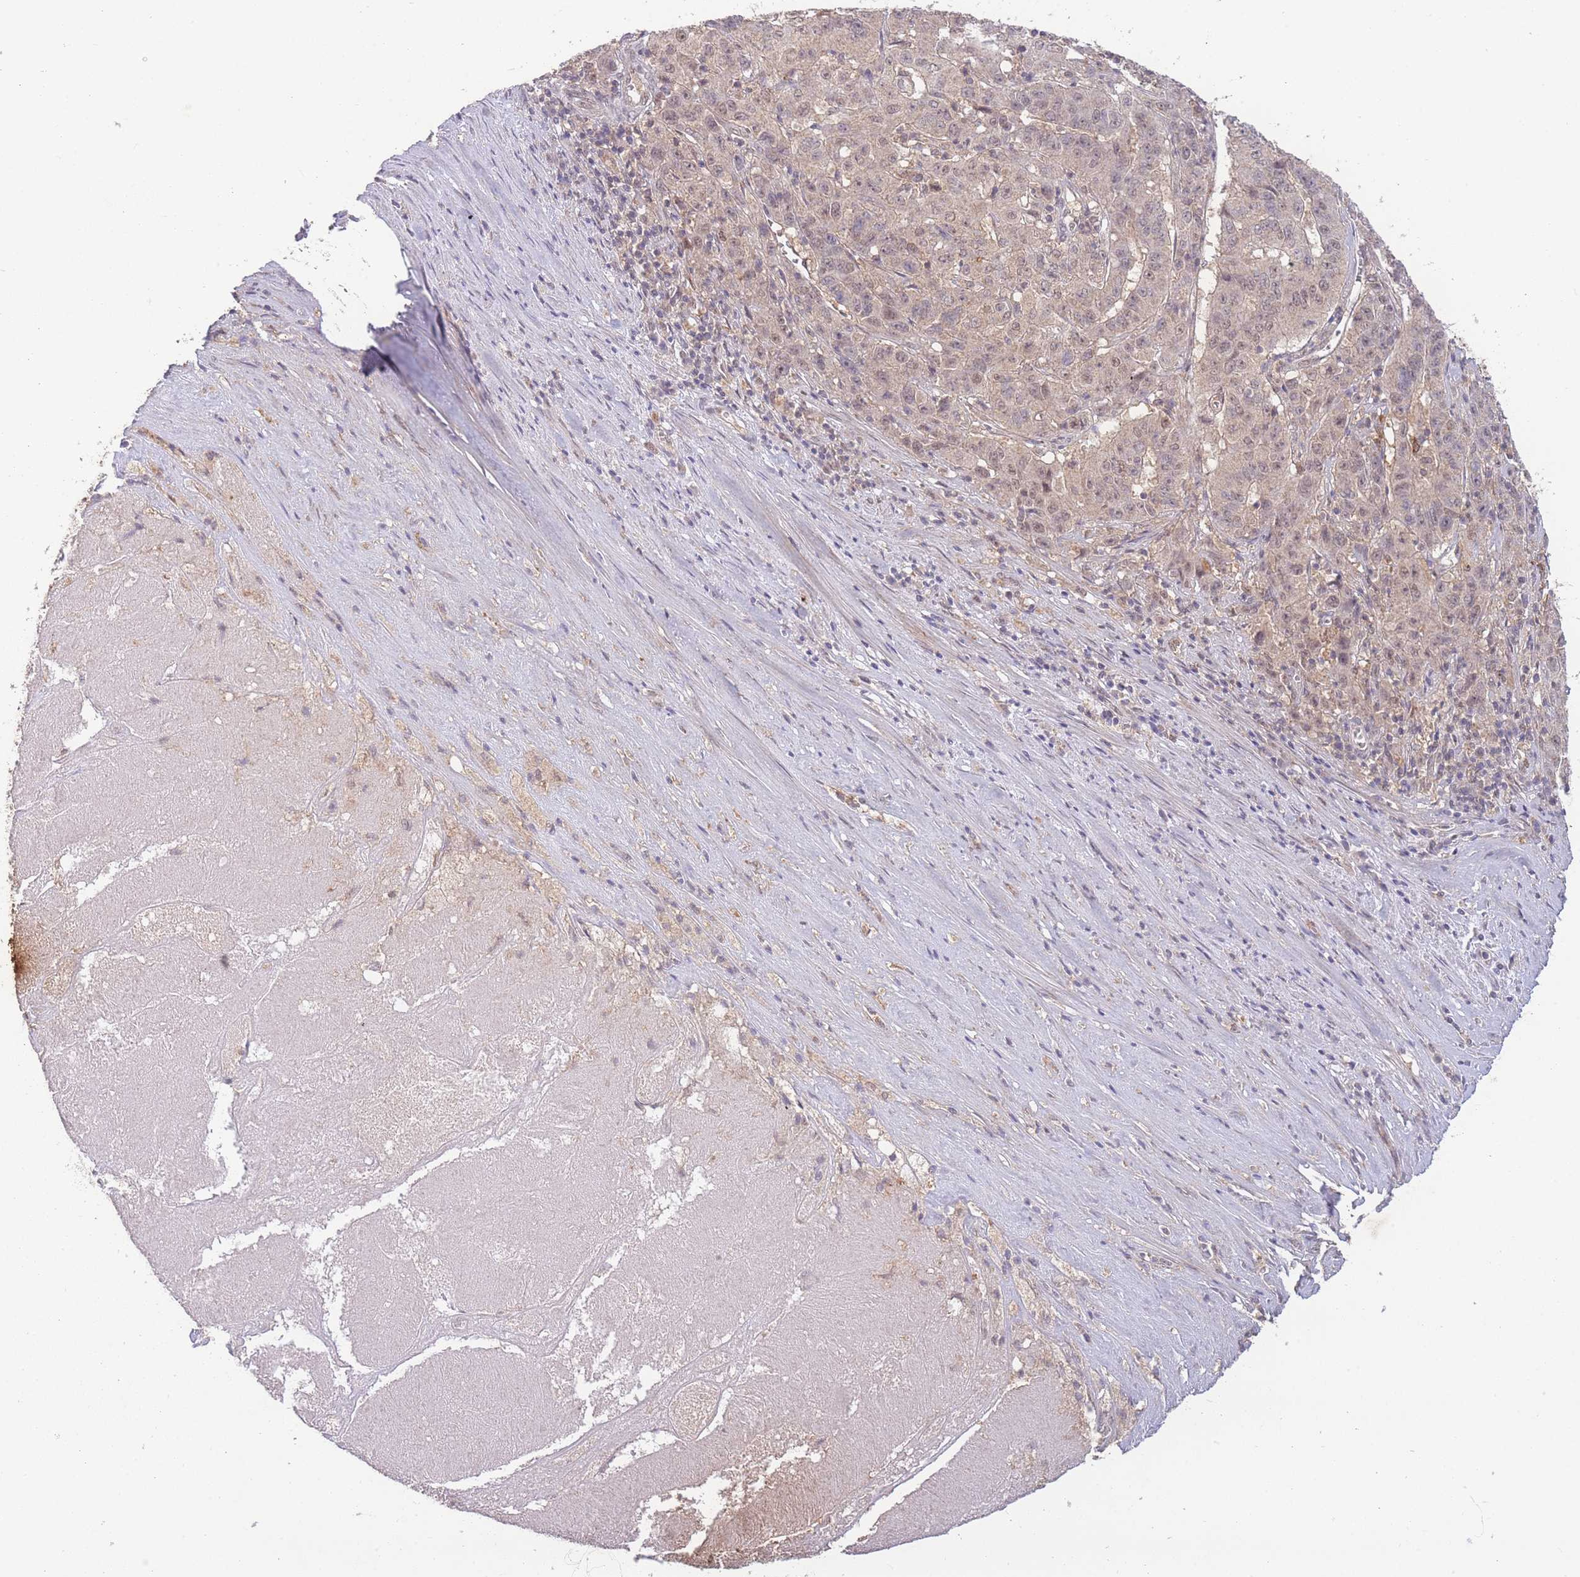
{"staining": {"intensity": "weak", "quantity": "25%-75%", "location": "nuclear"}, "tissue": "pancreatic cancer", "cell_type": "Tumor cells", "image_type": "cancer", "snomed": [{"axis": "morphology", "description": "Adenocarcinoma, NOS"}, {"axis": "topography", "description": "Pancreas"}], "caption": "Immunohistochemistry of human adenocarcinoma (pancreatic) shows low levels of weak nuclear positivity in about 25%-75% of tumor cells.", "gene": "RNF144B", "patient": {"sex": "male", "age": 63}}